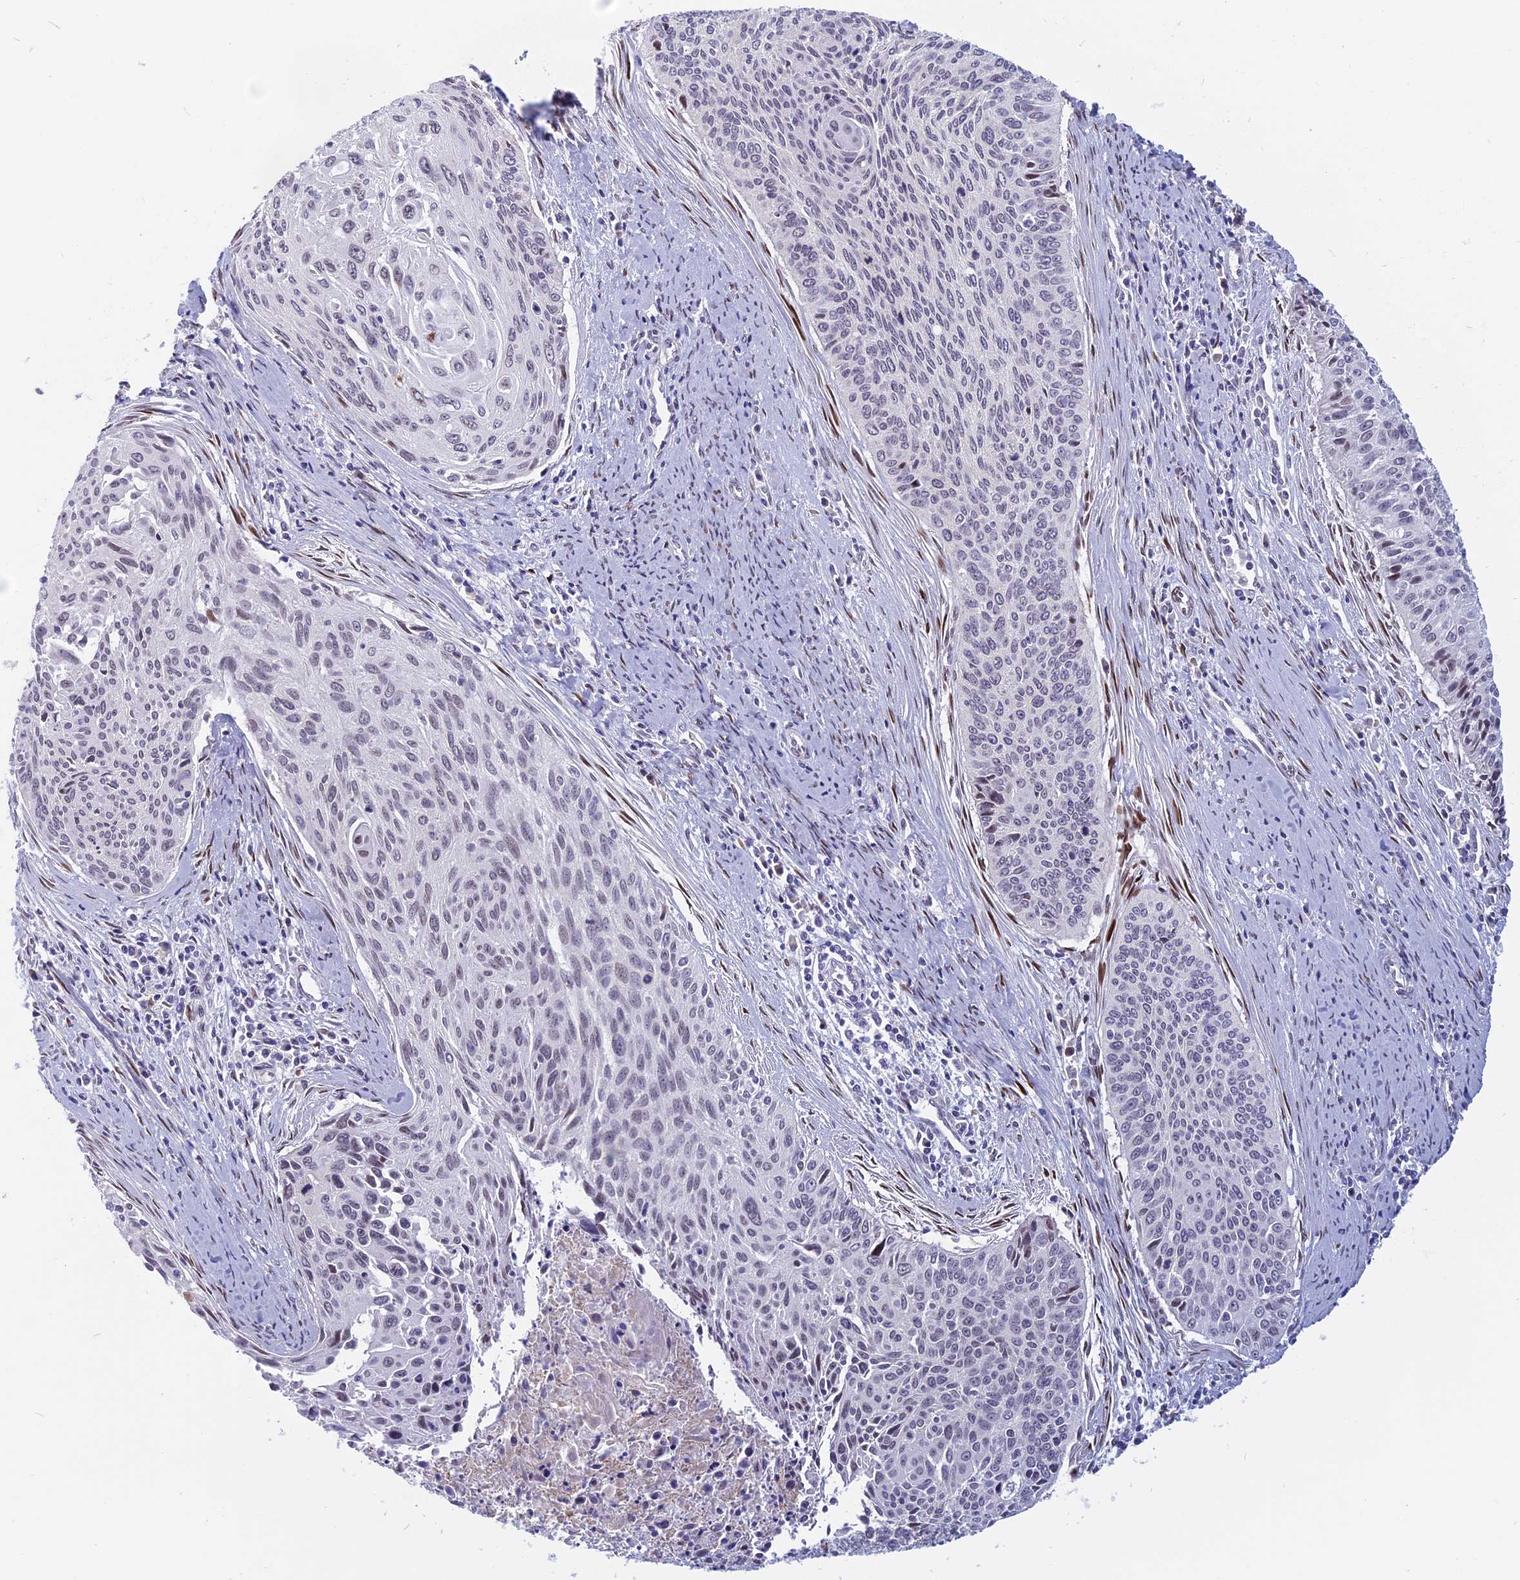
{"staining": {"intensity": "negative", "quantity": "none", "location": "none"}, "tissue": "cervical cancer", "cell_type": "Tumor cells", "image_type": "cancer", "snomed": [{"axis": "morphology", "description": "Squamous cell carcinoma, NOS"}, {"axis": "topography", "description": "Cervix"}], "caption": "High magnification brightfield microscopy of cervical squamous cell carcinoma stained with DAB (brown) and counterstained with hematoxylin (blue): tumor cells show no significant expression.", "gene": "CDC7", "patient": {"sex": "female", "age": 55}}